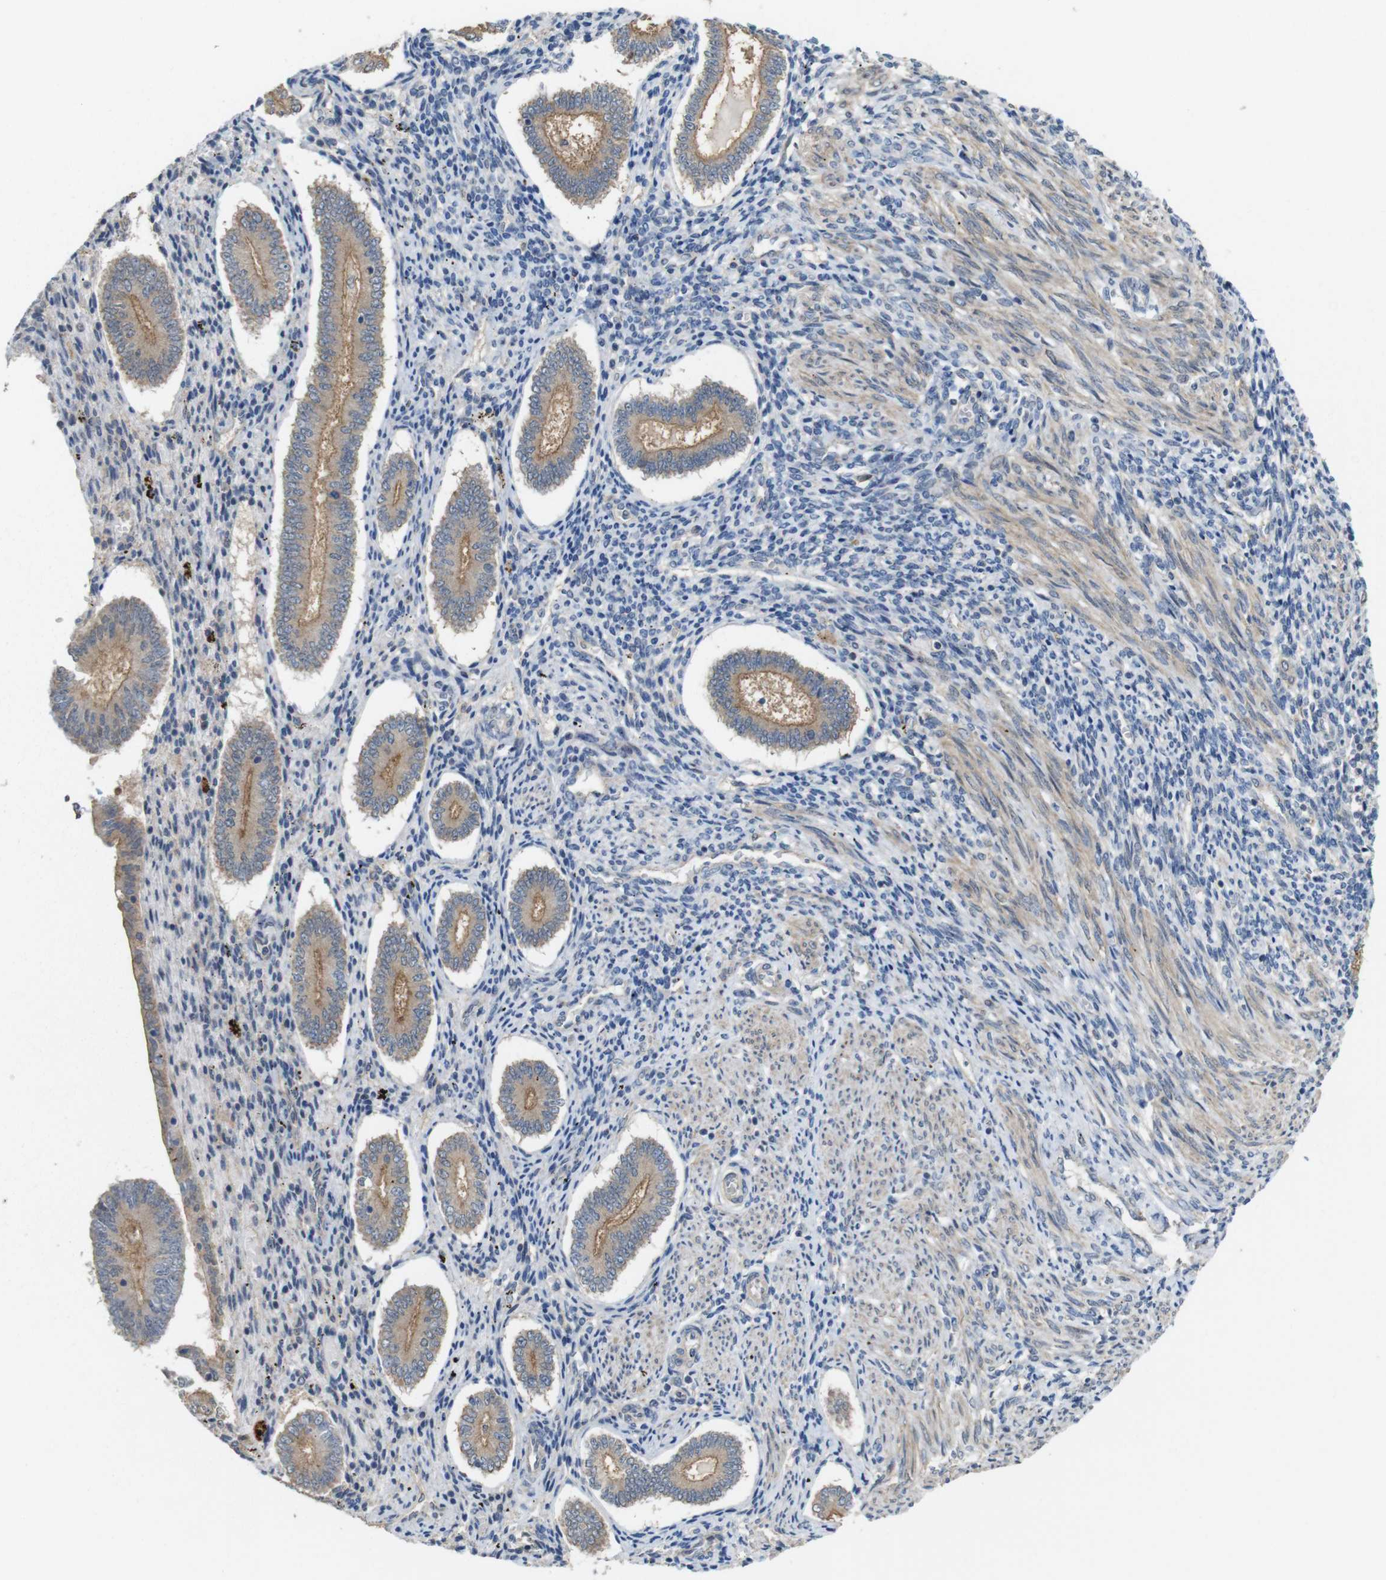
{"staining": {"intensity": "moderate", "quantity": "<25%", "location": "cytoplasmic/membranous"}, "tissue": "endometrium", "cell_type": "Cells in endometrial stroma", "image_type": "normal", "snomed": [{"axis": "morphology", "description": "Normal tissue, NOS"}, {"axis": "topography", "description": "Endometrium"}], "caption": "This is a micrograph of IHC staining of unremarkable endometrium, which shows moderate positivity in the cytoplasmic/membranous of cells in endometrial stroma.", "gene": "CDC34", "patient": {"sex": "female", "age": 42}}